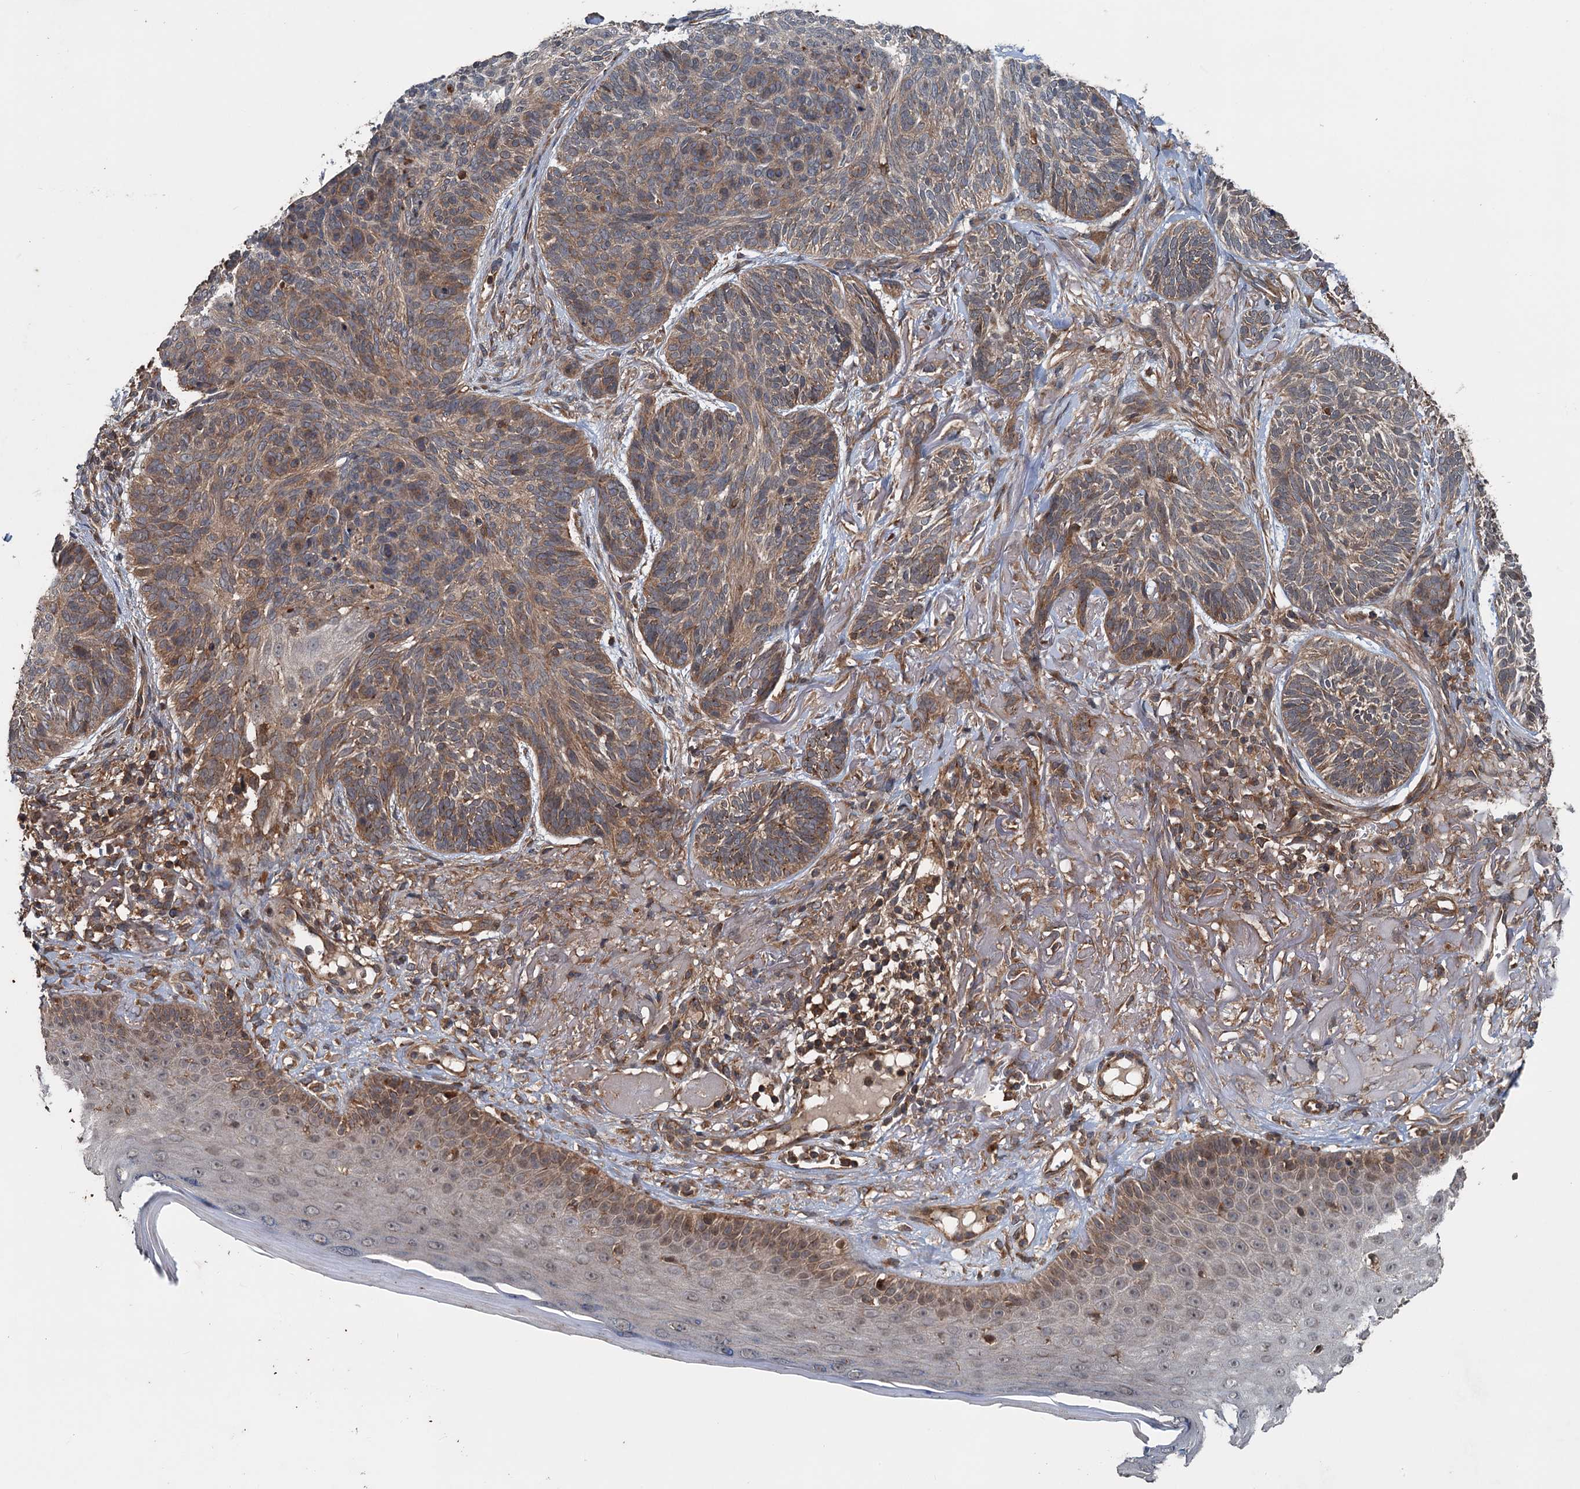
{"staining": {"intensity": "moderate", "quantity": "25%-75%", "location": "cytoplasmic/membranous"}, "tissue": "skin cancer", "cell_type": "Tumor cells", "image_type": "cancer", "snomed": [{"axis": "morphology", "description": "Normal tissue, NOS"}, {"axis": "morphology", "description": "Basal cell carcinoma"}, {"axis": "topography", "description": "Skin"}], "caption": "The micrograph exhibits a brown stain indicating the presence of a protein in the cytoplasmic/membranous of tumor cells in basal cell carcinoma (skin).", "gene": "TEDC1", "patient": {"sex": "male", "age": 66}}